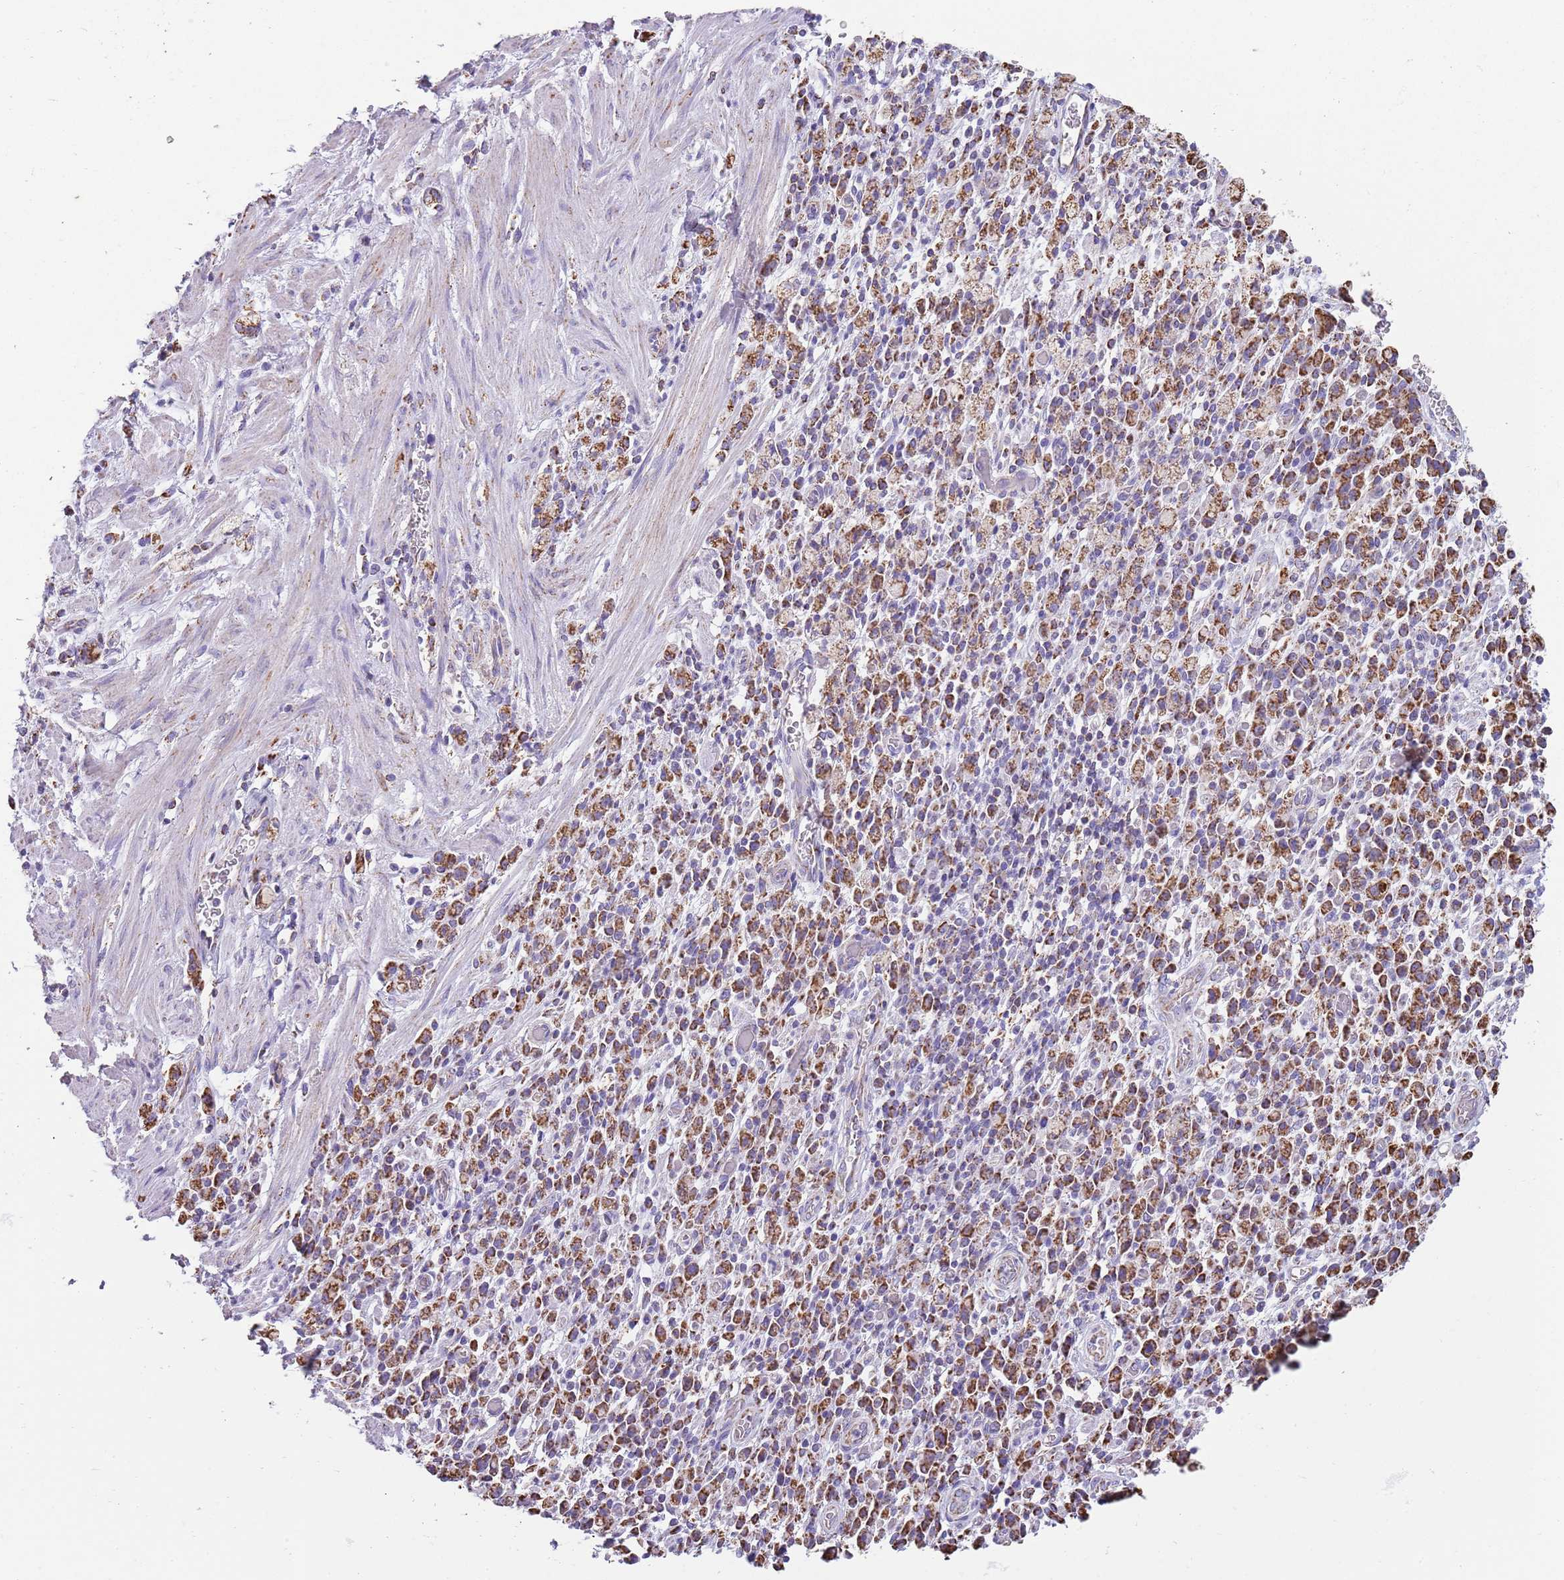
{"staining": {"intensity": "strong", "quantity": ">75%", "location": "cytoplasmic/membranous"}, "tissue": "stomach cancer", "cell_type": "Tumor cells", "image_type": "cancer", "snomed": [{"axis": "morphology", "description": "Adenocarcinoma, NOS"}, {"axis": "topography", "description": "Stomach"}], "caption": "Adenocarcinoma (stomach) was stained to show a protein in brown. There is high levels of strong cytoplasmic/membranous staining in approximately >75% of tumor cells.", "gene": "TTLL1", "patient": {"sex": "male", "age": 77}}